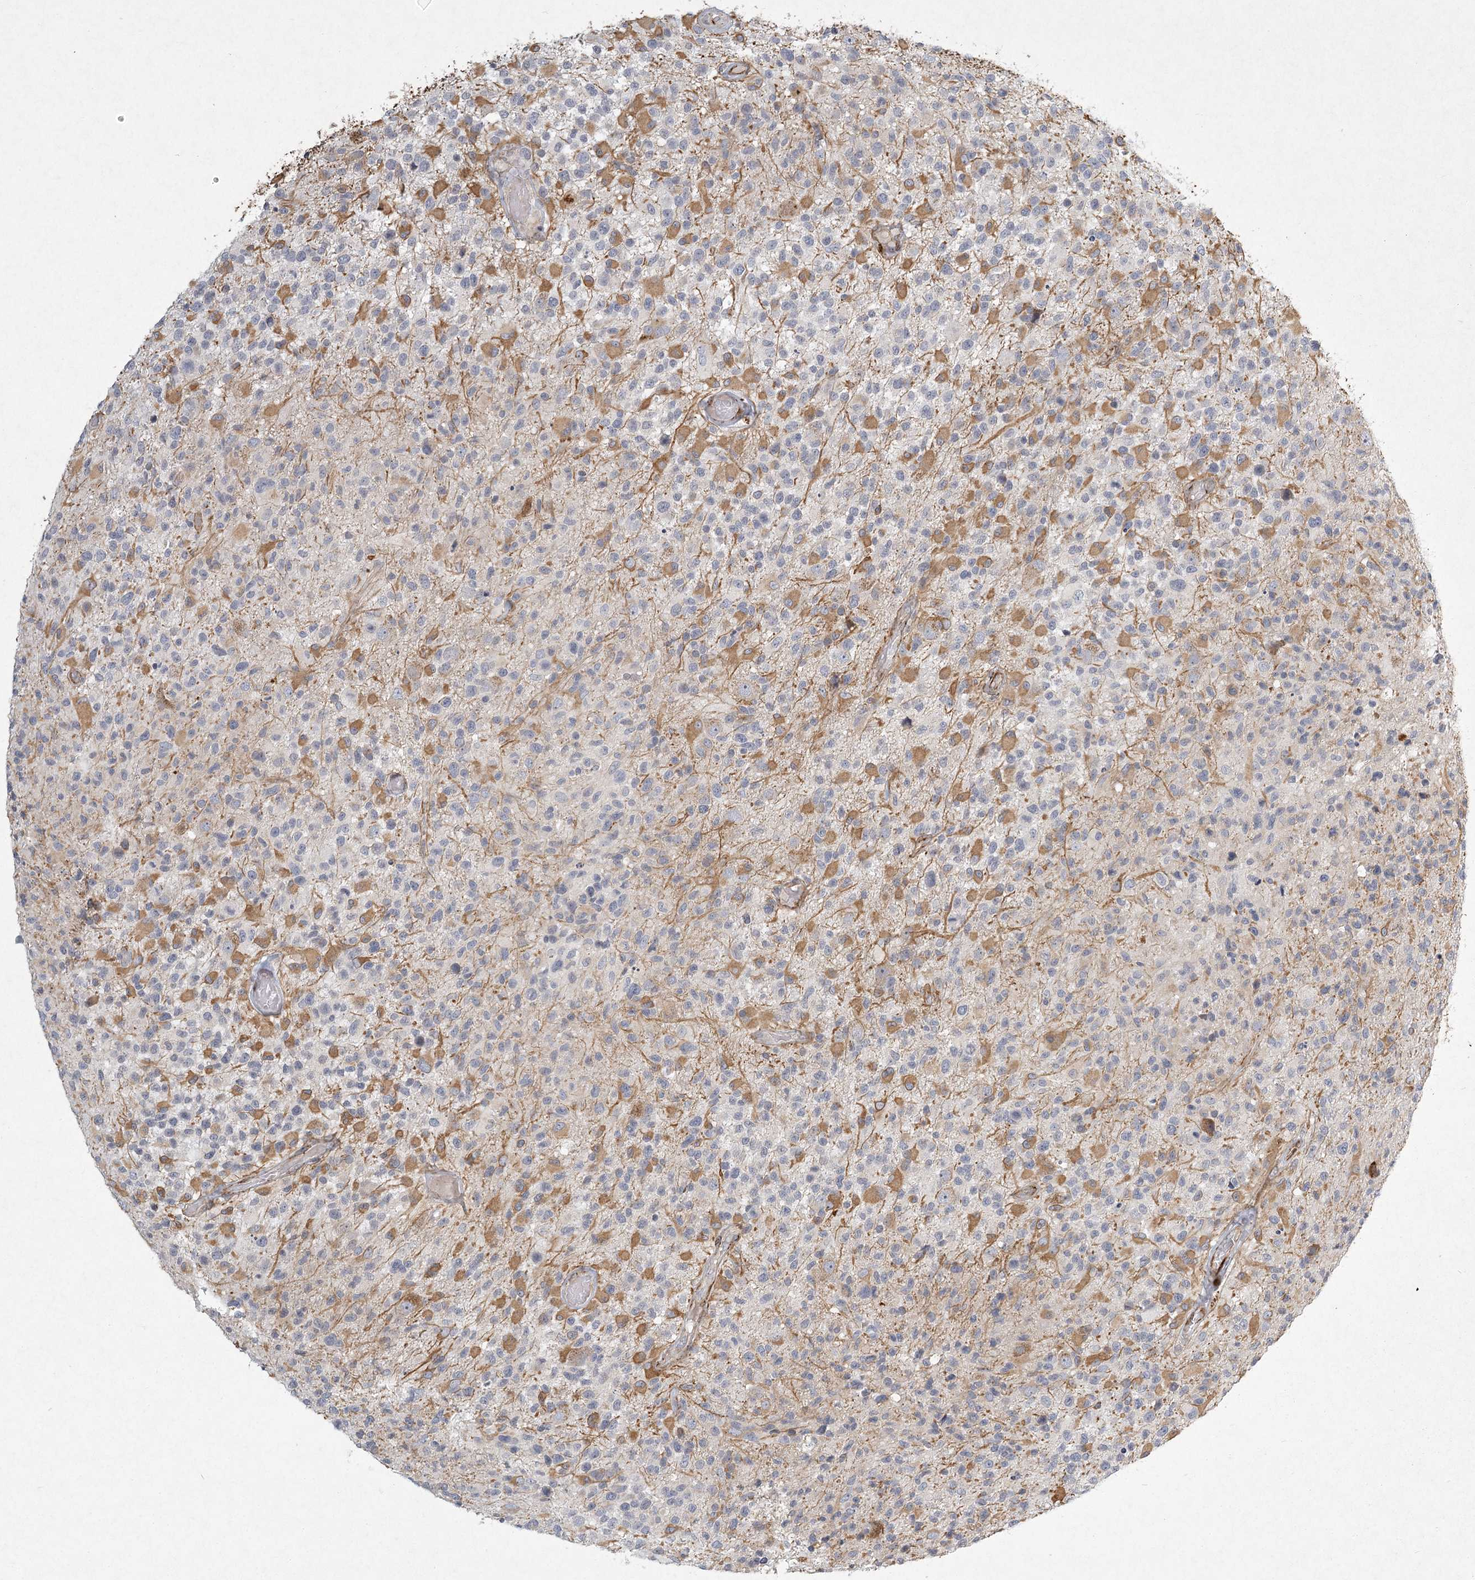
{"staining": {"intensity": "moderate", "quantity": "<25%", "location": "cytoplasmic/membranous"}, "tissue": "glioma", "cell_type": "Tumor cells", "image_type": "cancer", "snomed": [{"axis": "morphology", "description": "Glioma, malignant, High grade"}, {"axis": "morphology", "description": "Glioblastoma, NOS"}, {"axis": "topography", "description": "Brain"}], "caption": "Protein staining shows moderate cytoplasmic/membranous staining in about <25% of tumor cells in glioblastoma.", "gene": "MEPE", "patient": {"sex": "male", "age": 60}}